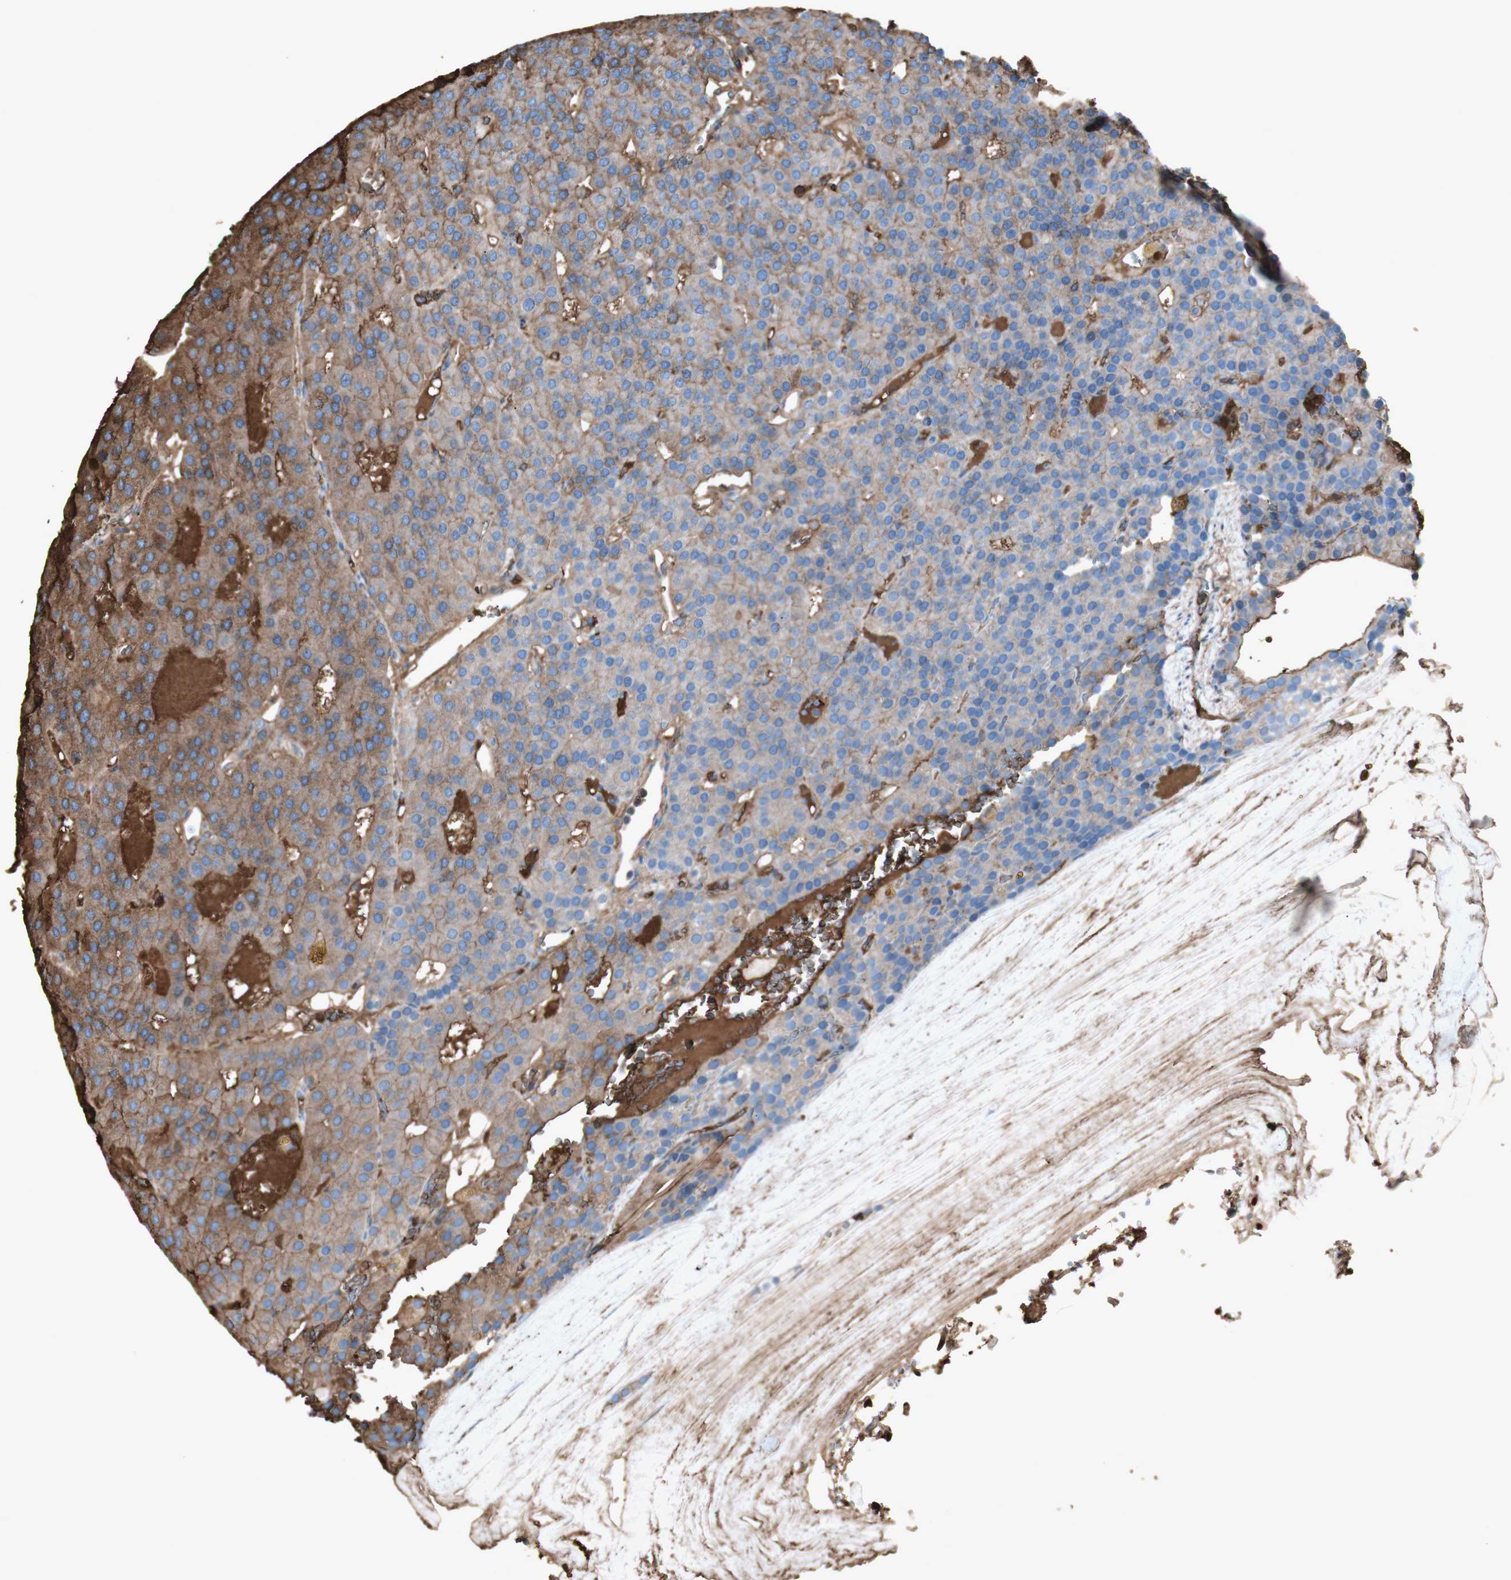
{"staining": {"intensity": "moderate", "quantity": "<25%", "location": "cytoplasmic/membranous"}, "tissue": "parathyroid gland", "cell_type": "Glandular cells", "image_type": "normal", "snomed": [{"axis": "morphology", "description": "Normal tissue, NOS"}, {"axis": "morphology", "description": "Adenoma, NOS"}, {"axis": "topography", "description": "Parathyroid gland"}], "caption": "High-magnification brightfield microscopy of benign parathyroid gland stained with DAB (brown) and counterstained with hematoxylin (blue). glandular cells exhibit moderate cytoplasmic/membranous positivity is appreciated in about<25% of cells.", "gene": "MMP14", "patient": {"sex": "female", "age": 86}}